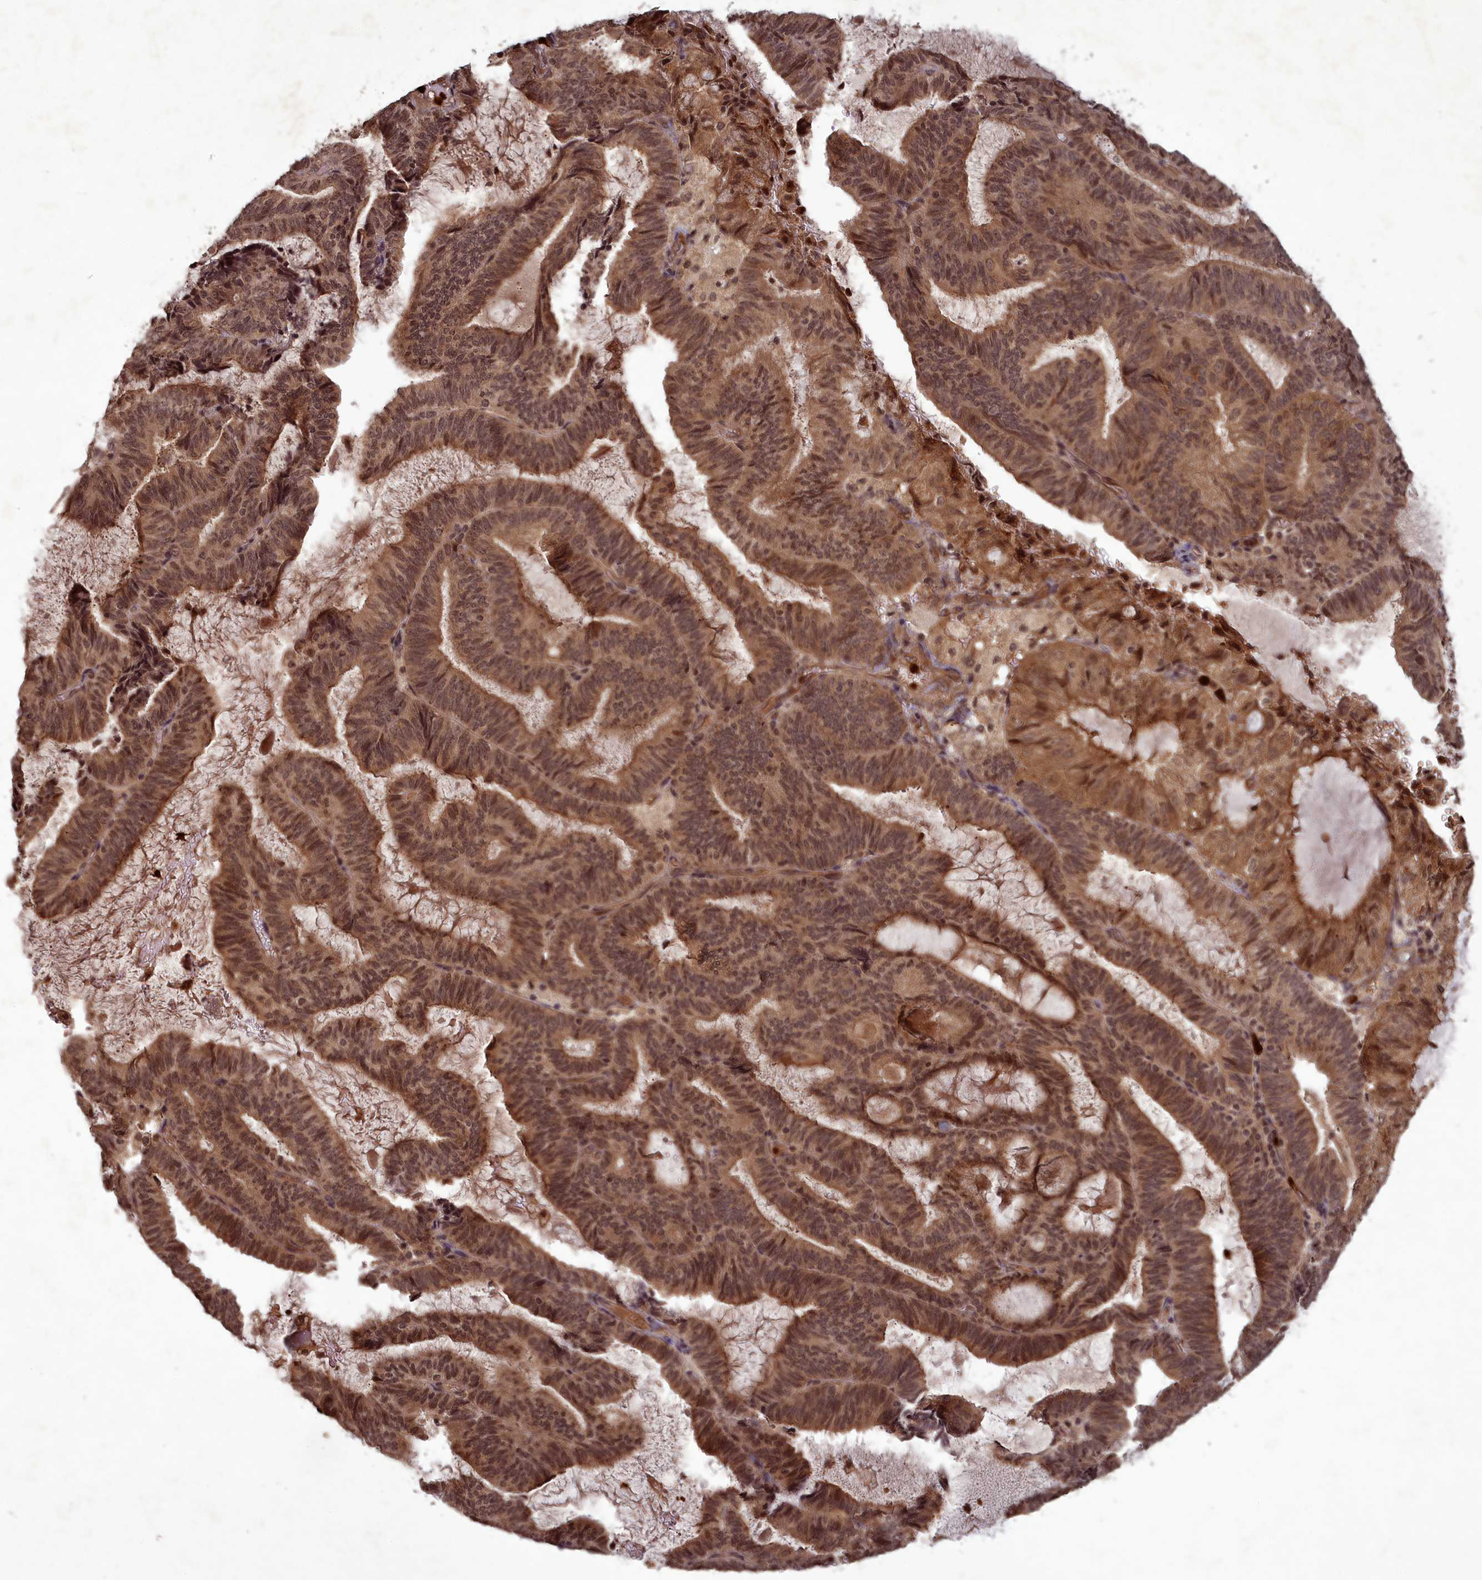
{"staining": {"intensity": "moderate", "quantity": ">75%", "location": "cytoplasmic/membranous,nuclear"}, "tissue": "endometrial cancer", "cell_type": "Tumor cells", "image_type": "cancer", "snomed": [{"axis": "morphology", "description": "Adenocarcinoma, NOS"}, {"axis": "topography", "description": "Endometrium"}], "caption": "Protein expression analysis of human endometrial adenocarcinoma reveals moderate cytoplasmic/membranous and nuclear expression in approximately >75% of tumor cells. Using DAB (brown) and hematoxylin (blue) stains, captured at high magnification using brightfield microscopy.", "gene": "SRMS", "patient": {"sex": "female", "age": 81}}